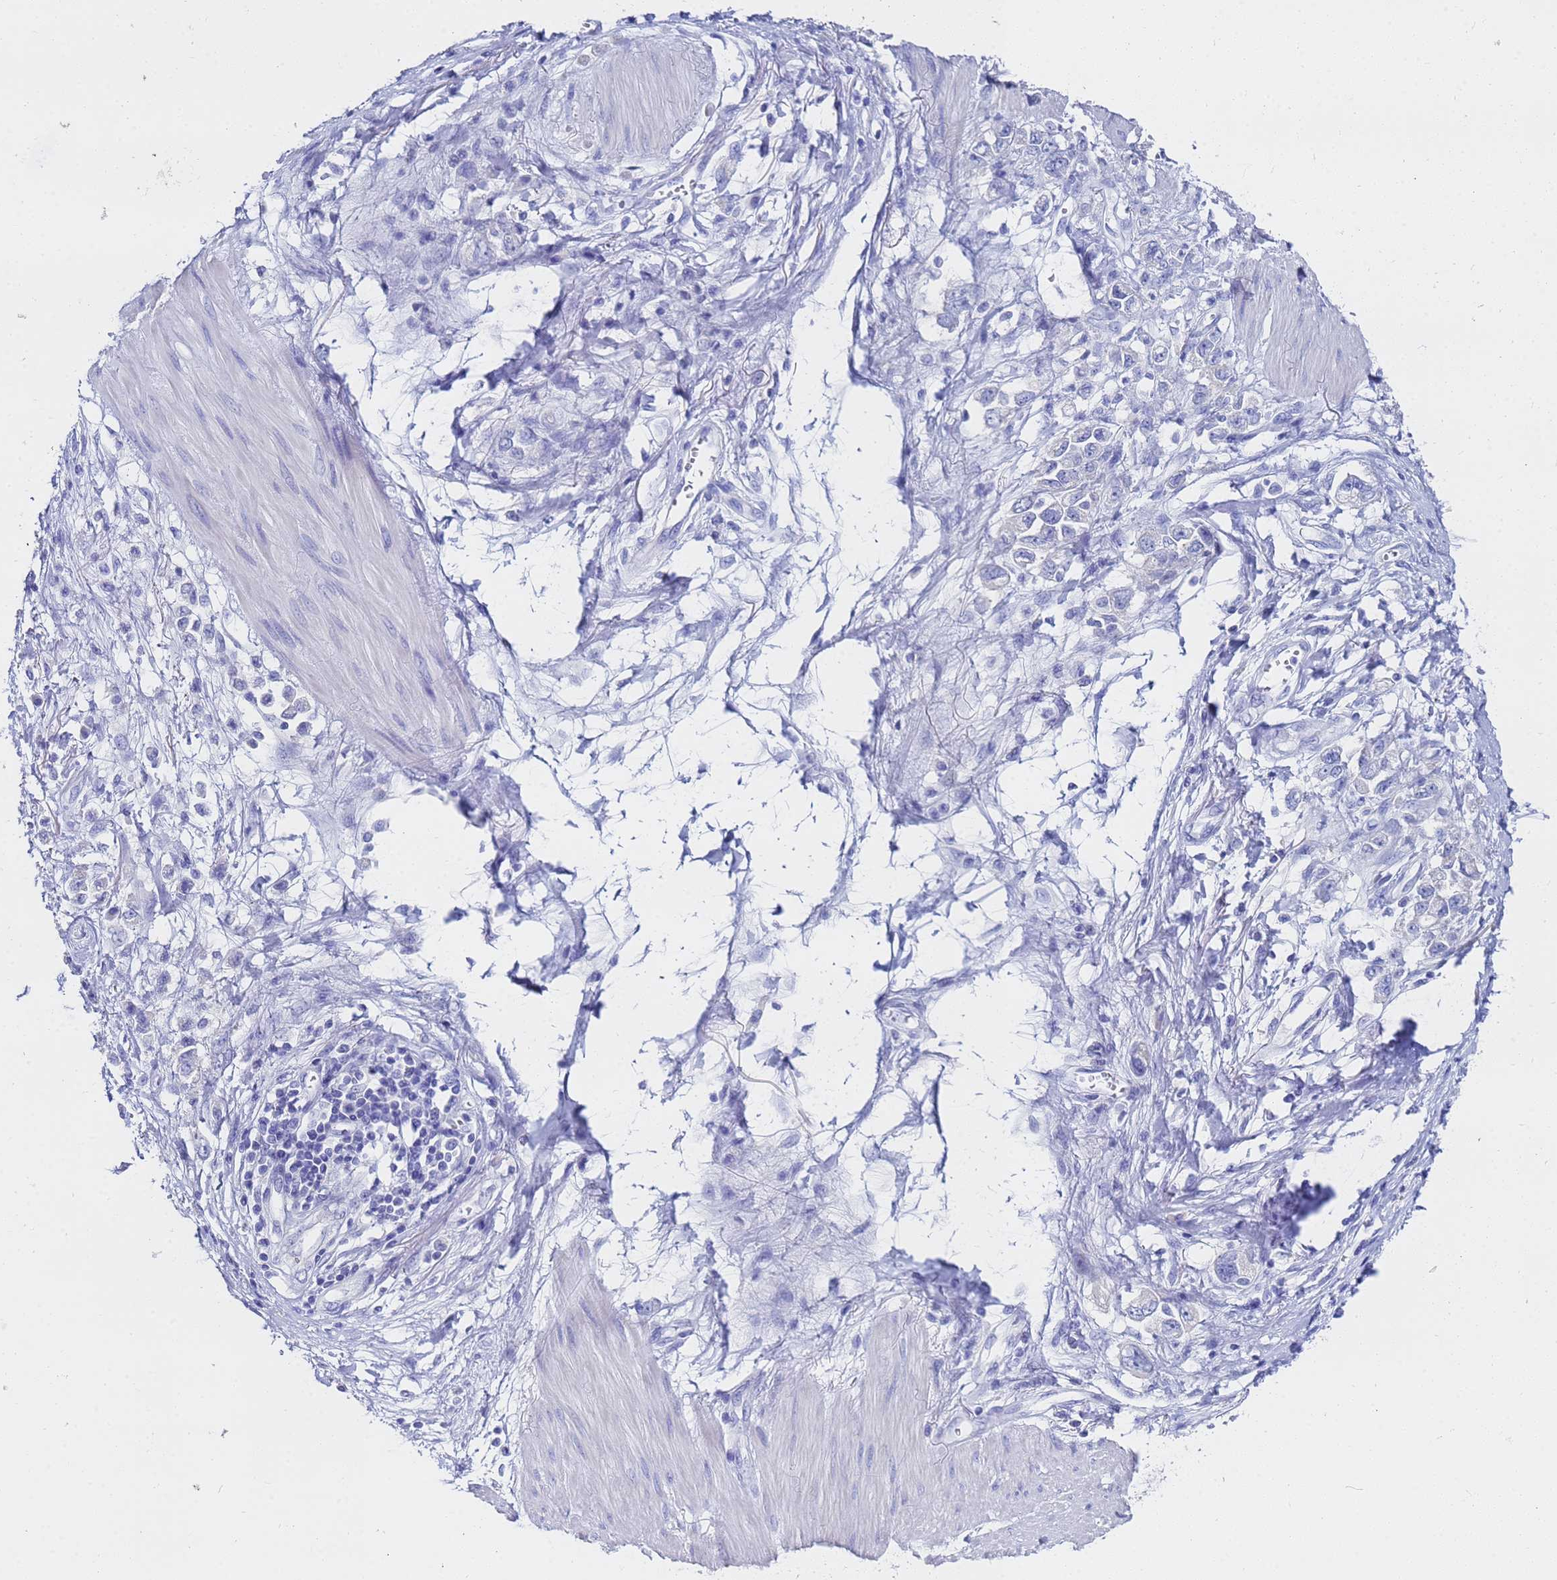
{"staining": {"intensity": "negative", "quantity": "none", "location": "none"}, "tissue": "stomach cancer", "cell_type": "Tumor cells", "image_type": "cancer", "snomed": [{"axis": "morphology", "description": "Adenocarcinoma, NOS"}, {"axis": "topography", "description": "Stomach"}], "caption": "Tumor cells are negative for protein expression in human stomach cancer.", "gene": "C2orf72", "patient": {"sex": "female", "age": 76}}